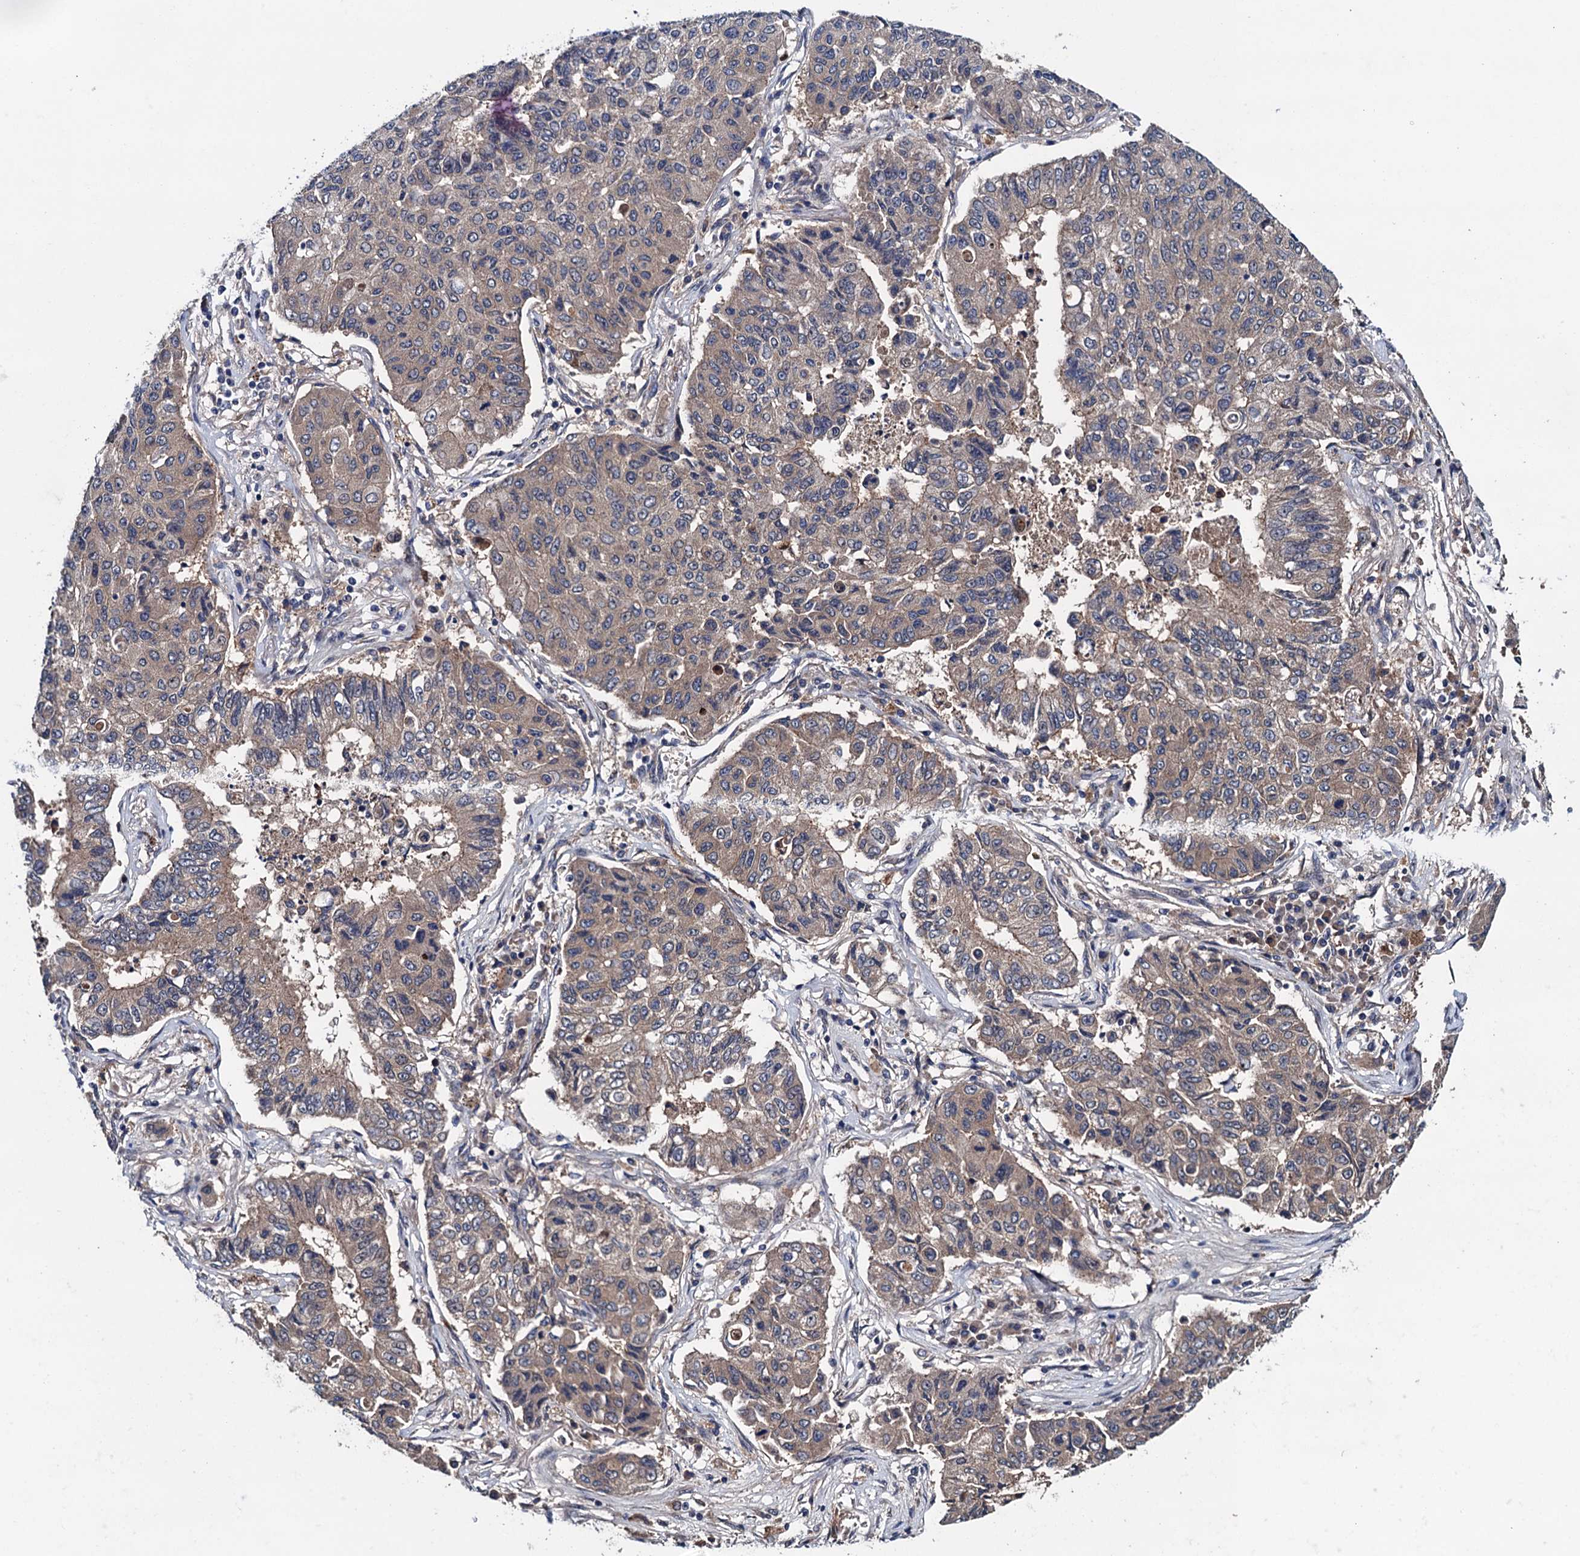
{"staining": {"intensity": "weak", "quantity": ">75%", "location": "cytoplasmic/membranous"}, "tissue": "lung cancer", "cell_type": "Tumor cells", "image_type": "cancer", "snomed": [{"axis": "morphology", "description": "Squamous cell carcinoma, NOS"}, {"axis": "topography", "description": "Lung"}], "caption": "DAB immunohistochemical staining of human lung cancer (squamous cell carcinoma) displays weak cytoplasmic/membranous protein staining in about >75% of tumor cells. (DAB = brown stain, brightfield microscopy at high magnification).", "gene": "BLTP3B", "patient": {"sex": "male", "age": 74}}